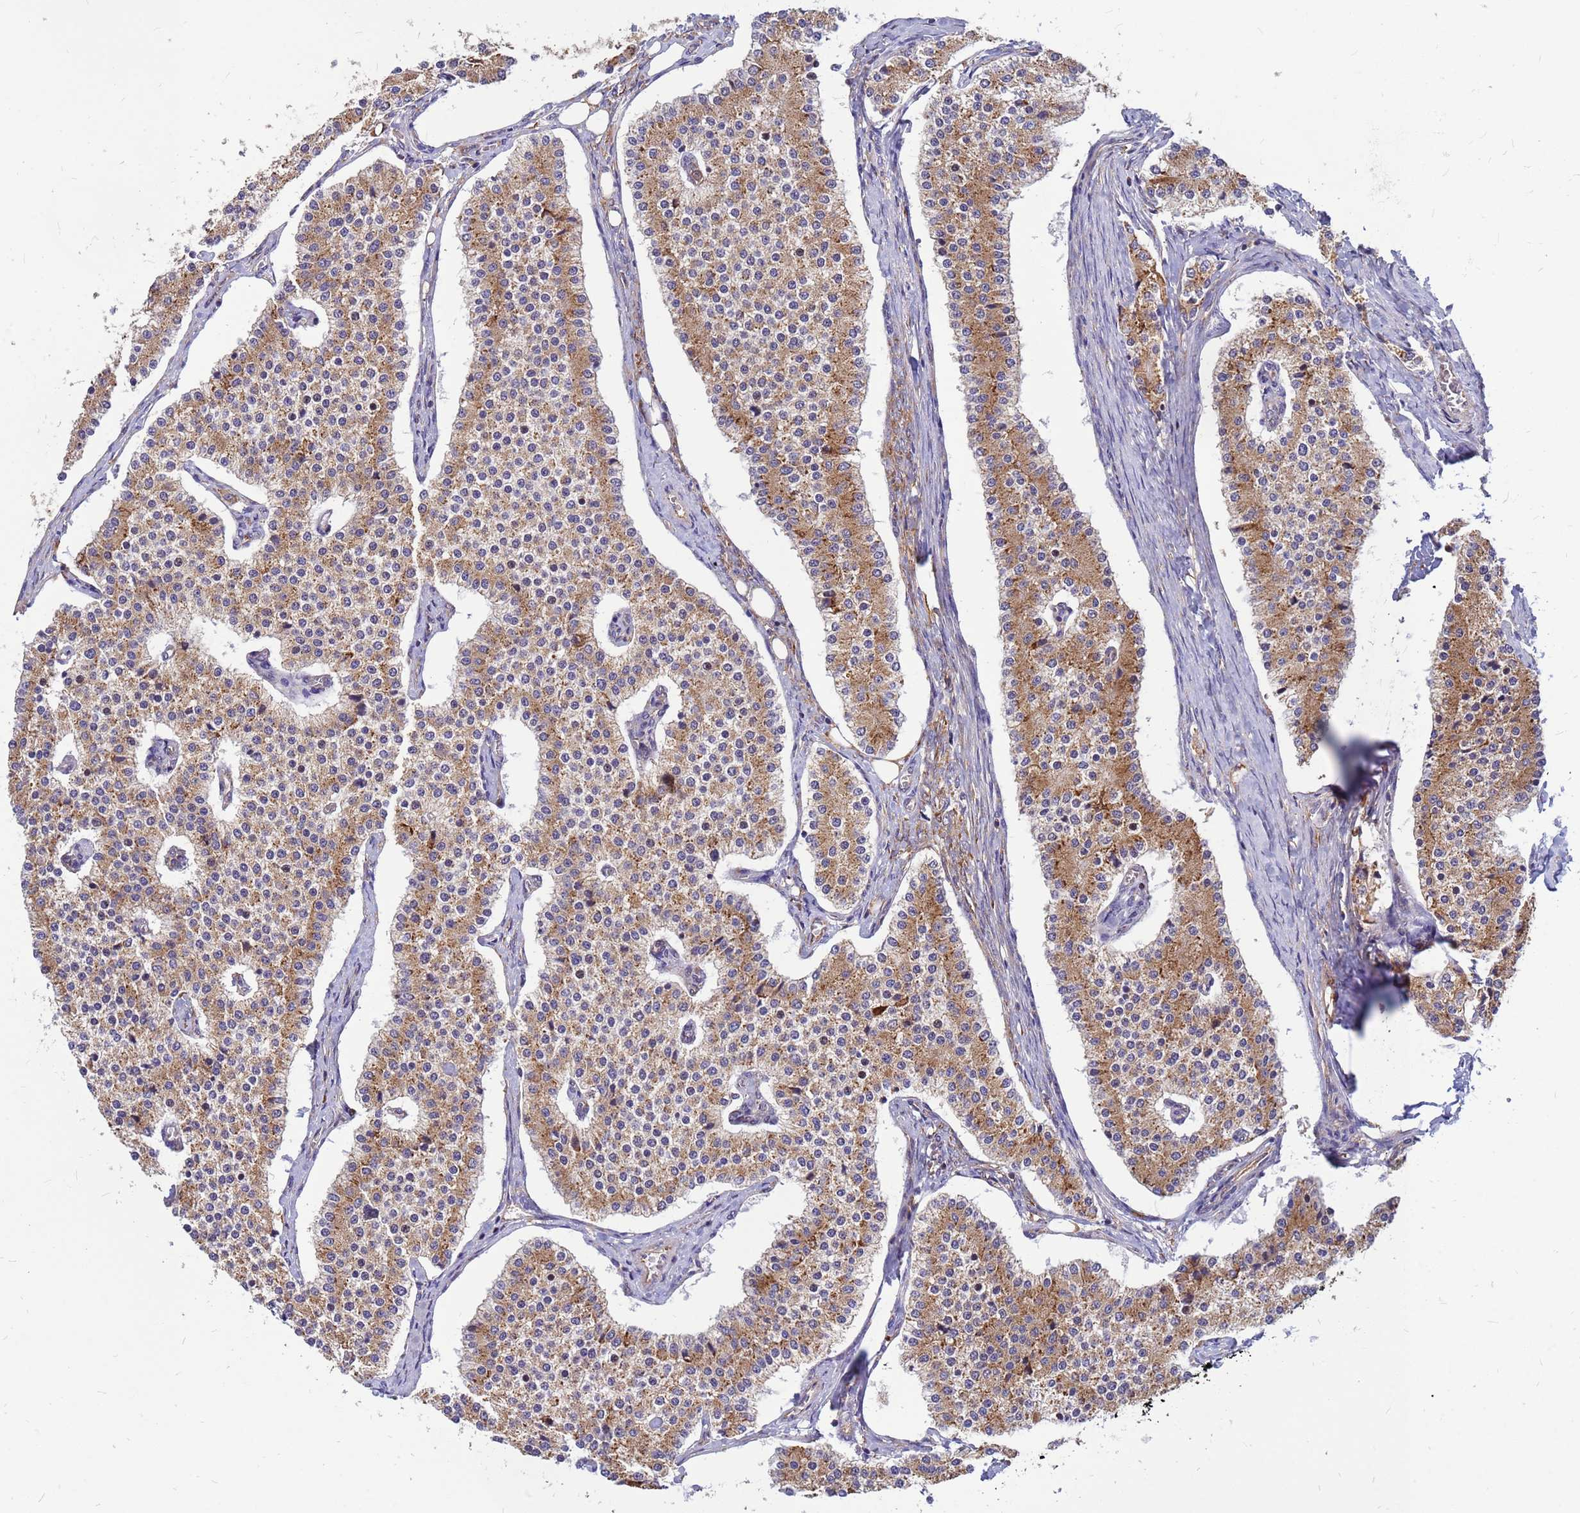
{"staining": {"intensity": "moderate", "quantity": "25%-75%", "location": "cytoplasmic/membranous"}, "tissue": "carcinoid", "cell_type": "Tumor cells", "image_type": "cancer", "snomed": [{"axis": "morphology", "description": "Carcinoid, malignant, NOS"}, {"axis": "topography", "description": "Colon"}], "caption": "Human carcinoid stained with a brown dye demonstrates moderate cytoplasmic/membranous positive positivity in approximately 25%-75% of tumor cells.", "gene": "RPL8", "patient": {"sex": "female", "age": 52}}